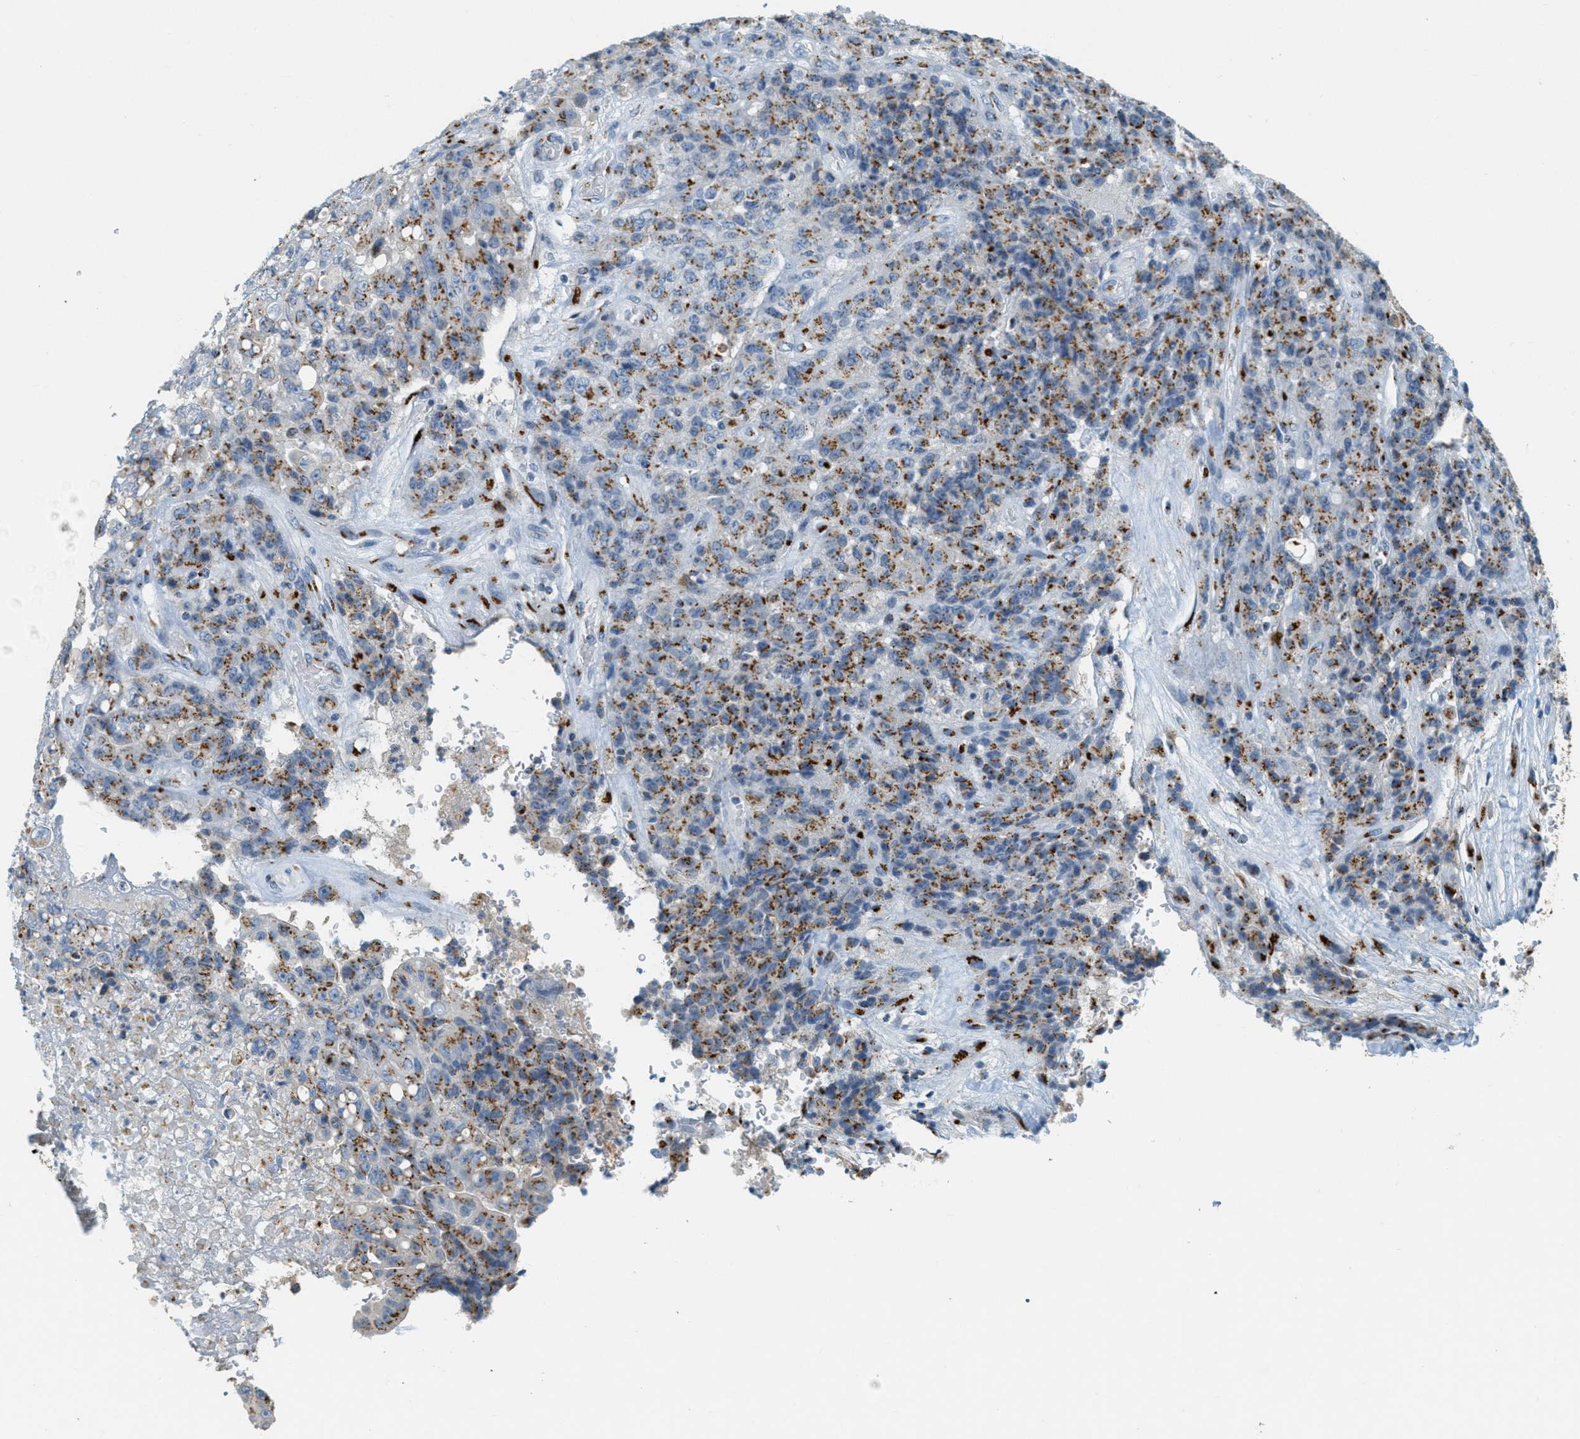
{"staining": {"intensity": "moderate", "quantity": ">75%", "location": "cytoplasmic/membranous"}, "tissue": "stomach cancer", "cell_type": "Tumor cells", "image_type": "cancer", "snomed": [{"axis": "morphology", "description": "Adenocarcinoma, NOS"}, {"axis": "topography", "description": "Stomach"}], "caption": "Protein staining of stomach cancer (adenocarcinoma) tissue reveals moderate cytoplasmic/membranous positivity in approximately >75% of tumor cells.", "gene": "ENTPD4", "patient": {"sex": "female", "age": 73}}